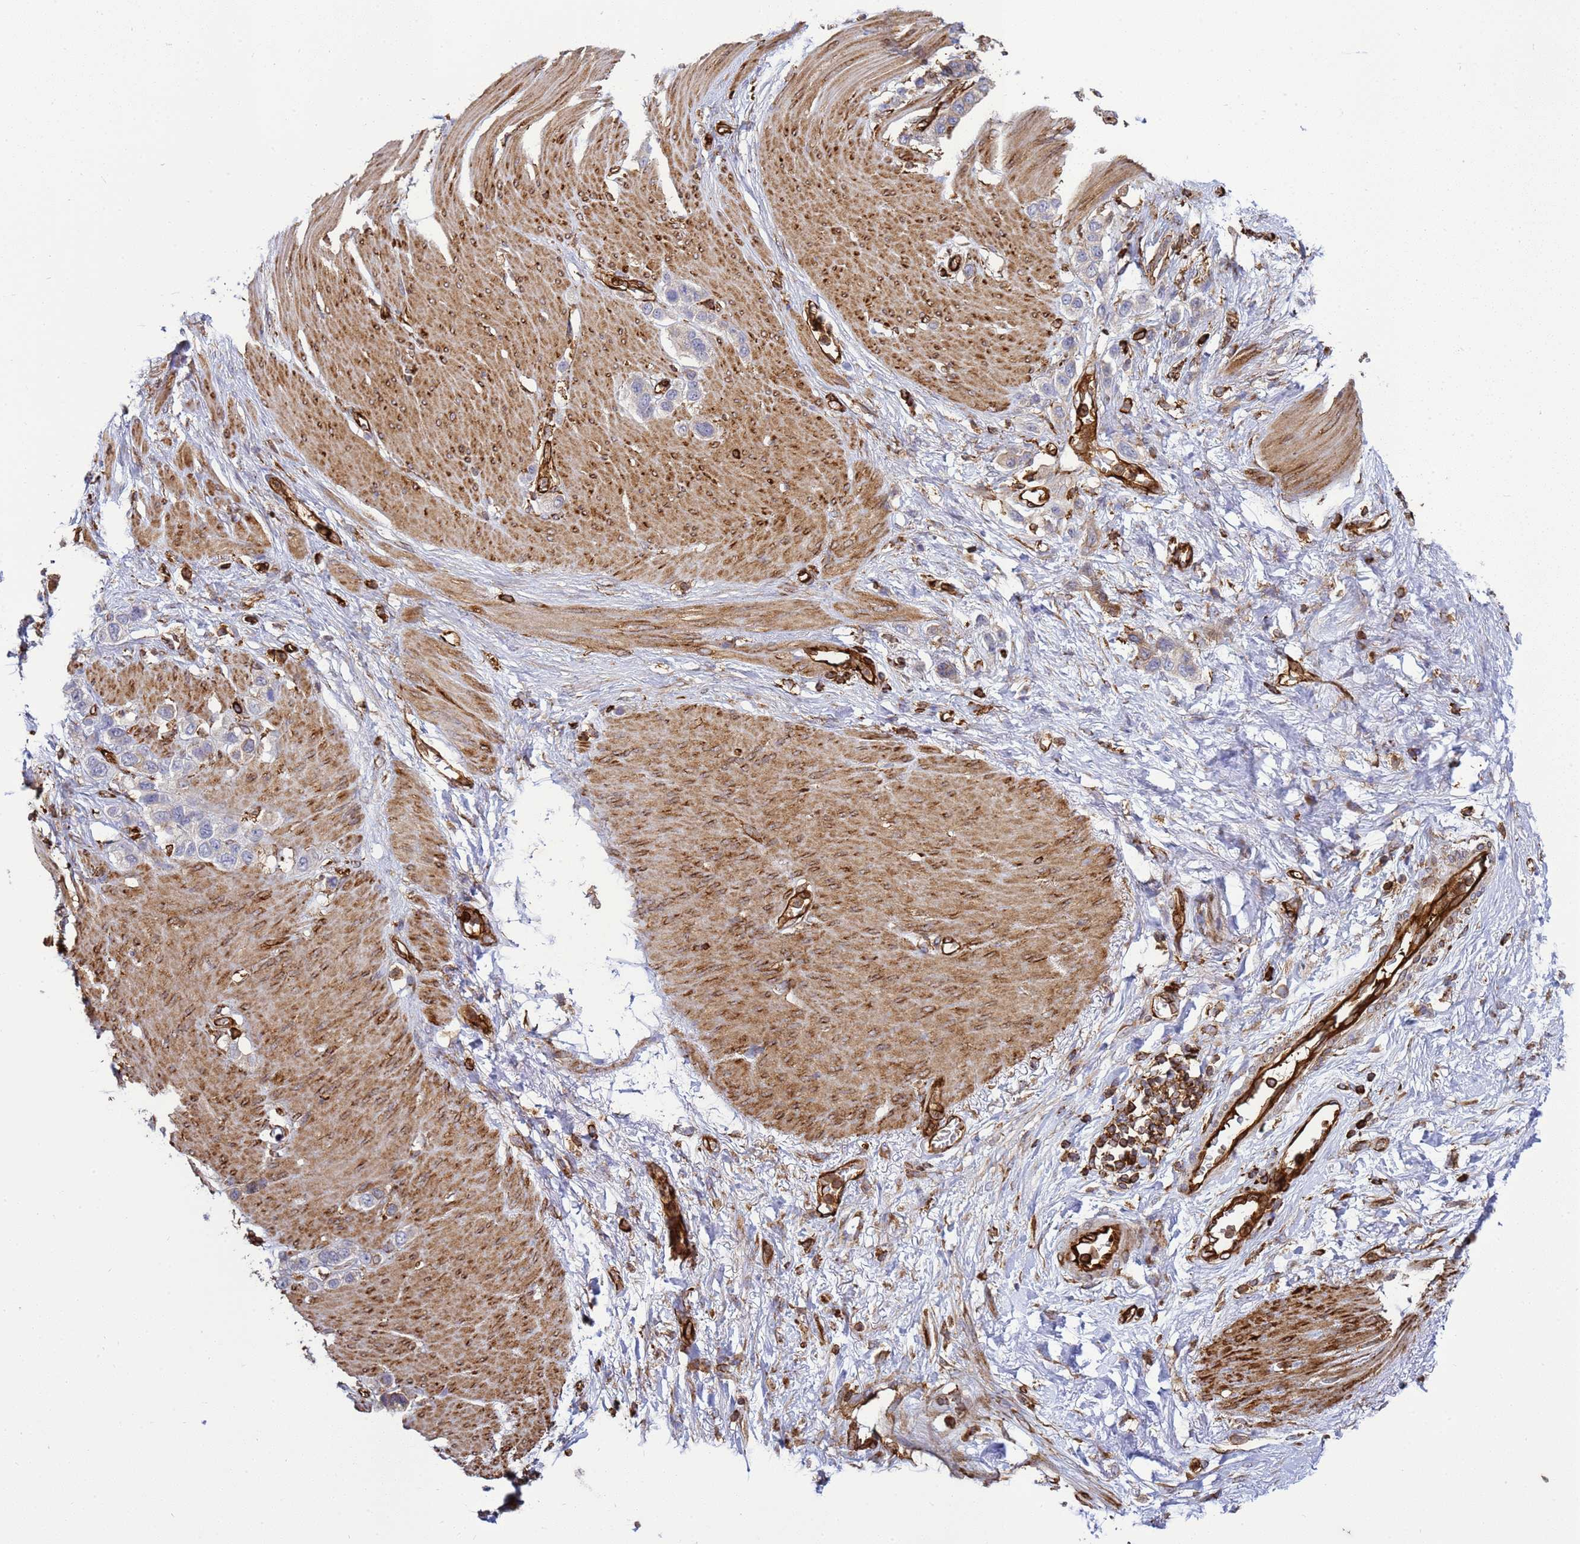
{"staining": {"intensity": "weak", "quantity": "<25%", "location": "cytoplasmic/membranous"}, "tissue": "stomach cancer", "cell_type": "Tumor cells", "image_type": "cancer", "snomed": [{"axis": "morphology", "description": "Adenocarcinoma, NOS"}, {"axis": "morphology", "description": "Adenocarcinoma, High grade"}, {"axis": "topography", "description": "Stomach, upper"}, {"axis": "topography", "description": "Stomach, lower"}], "caption": "Tumor cells are negative for brown protein staining in stomach cancer (adenocarcinoma). (Brightfield microscopy of DAB (3,3'-diaminobenzidine) immunohistochemistry at high magnification).", "gene": "ZBTB8OS", "patient": {"sex": "female", "age": 65}}